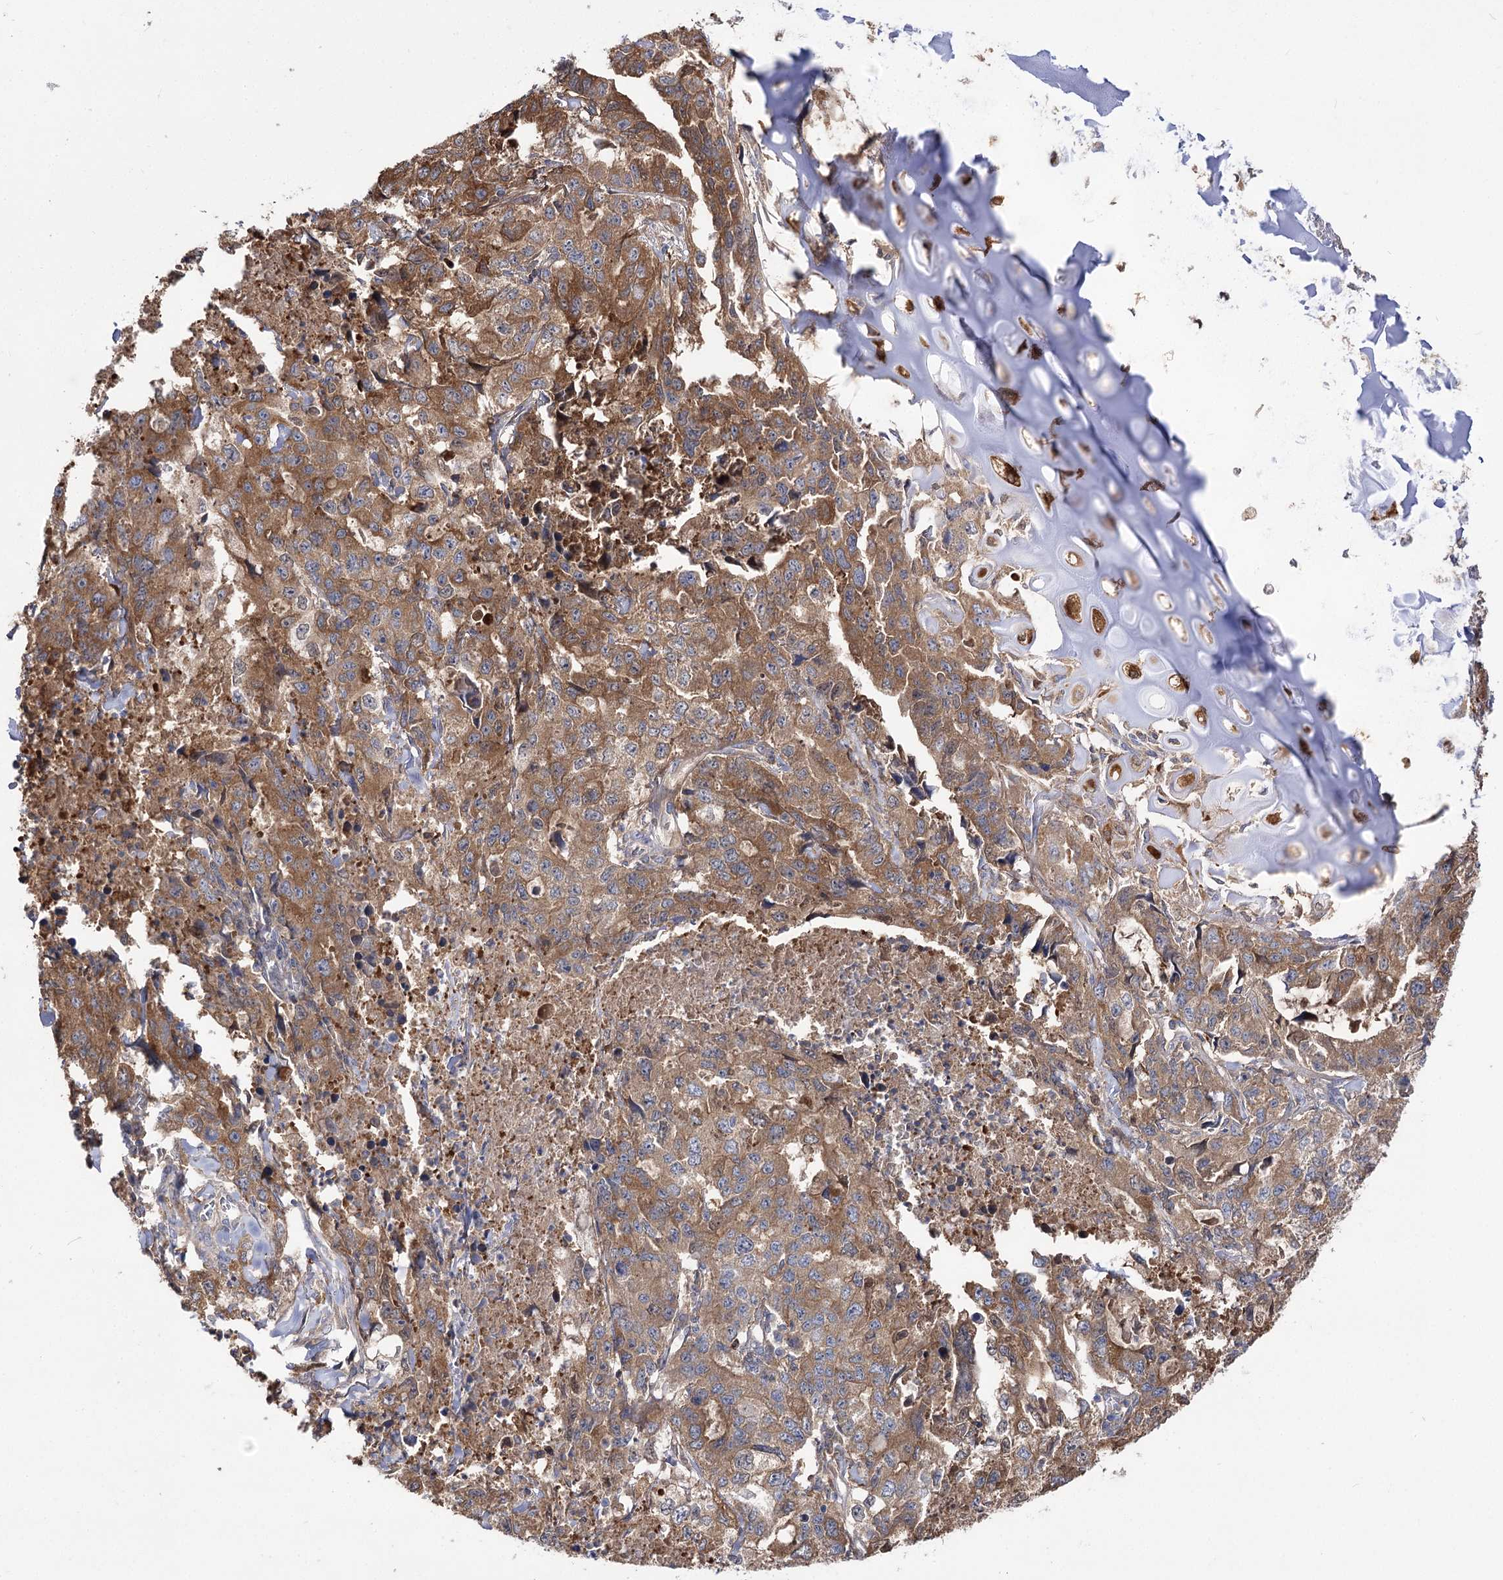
{"staining": {"intensity": "moderate", "quantity": ">75%", "location": "cytoplasmic/membranous"}, "tissue": "lung cancer", "cell_type": "Tumor cells", "image_type": "cancer", "snomed": [{"axis": "morphology", "description": "Adenocarcinoma, NOS"}, {"axis": "topography", "description": "Lung"}], "caption": "An IHC histopathology image of neoplastic tissue is shown. Protein staining in brown highlights moderate cytoplasmic/membranous positivity in lung adenocarcinoma within tumor cells. The staining was performed using DAB (3,3'-diaminobenzidine) to visualize the protein expression in brown, while the nuclei were stained in blue with hematoxylin (Magnification: 20x).", "gene": "UGP2", "patient": {"sex": "female", "age": 51}}